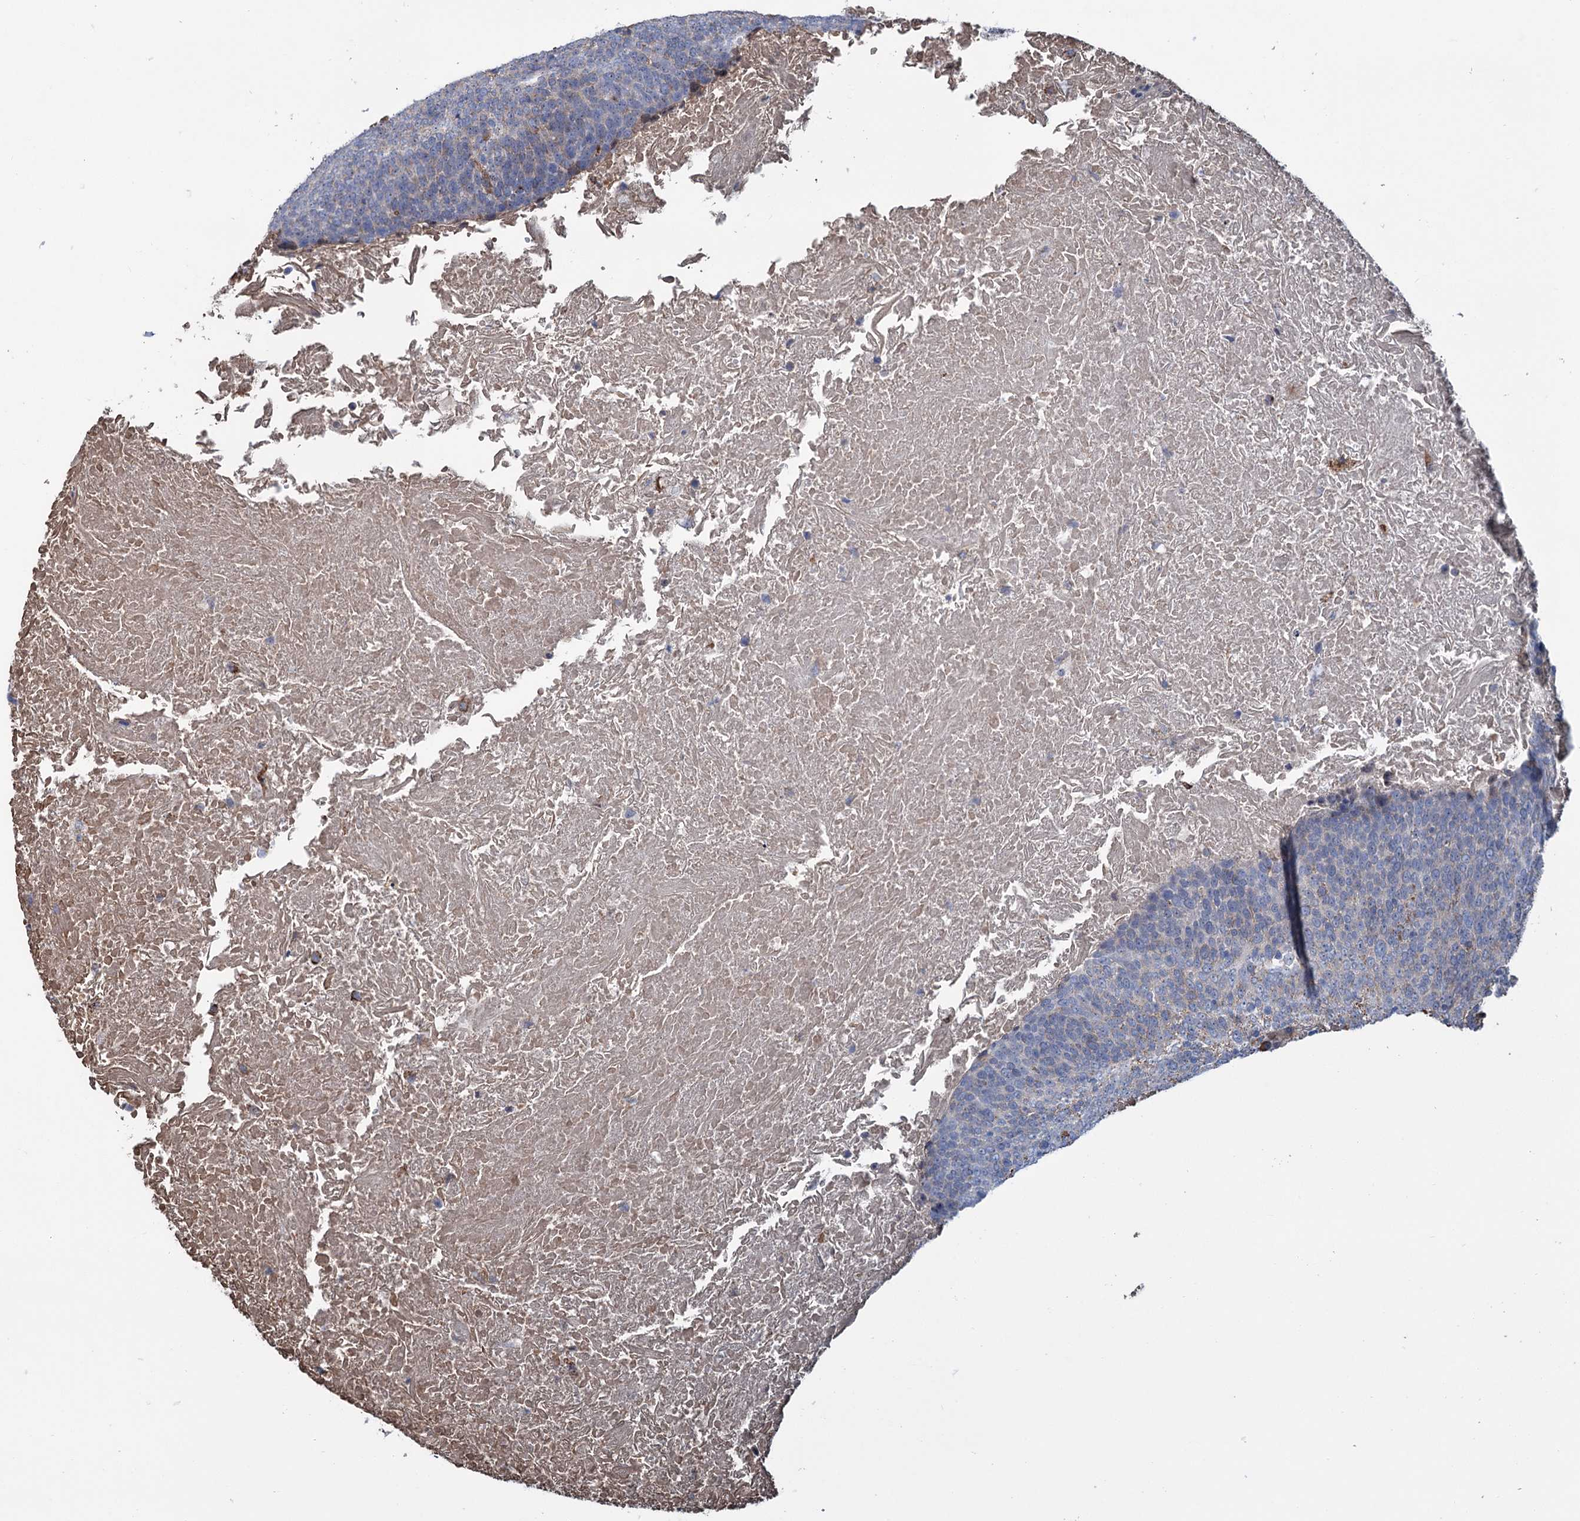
{"staining": {"intensity": "moderate", "quantity": "<25%", "location": "cytoplasmic/membranous"}, "tissue": "head and neck cancer", "cell_type": "Tumor cells", "image_type": "cancer", "snomed": [{"axis": "morphology", "description": "Squamous cell carcinoma, NOS"}, {"axis": "morphology", "description": "Squamous cell carcinoma, metastatic, NOS"}, {"axis": "topography", "description": "Lymph node"}, {"axis": "topography", "description": "Head-Neck"}], "caption": "The image exhibits immunohistochemical staining of metastatic squamous cell carcinoma (head and neck). There is moderate cytoplasmic/membranous staining is appreciated in about <25% of tumor cells.", "gene": "LPIN1", "patient": {"sex": "male", "age": 62}}